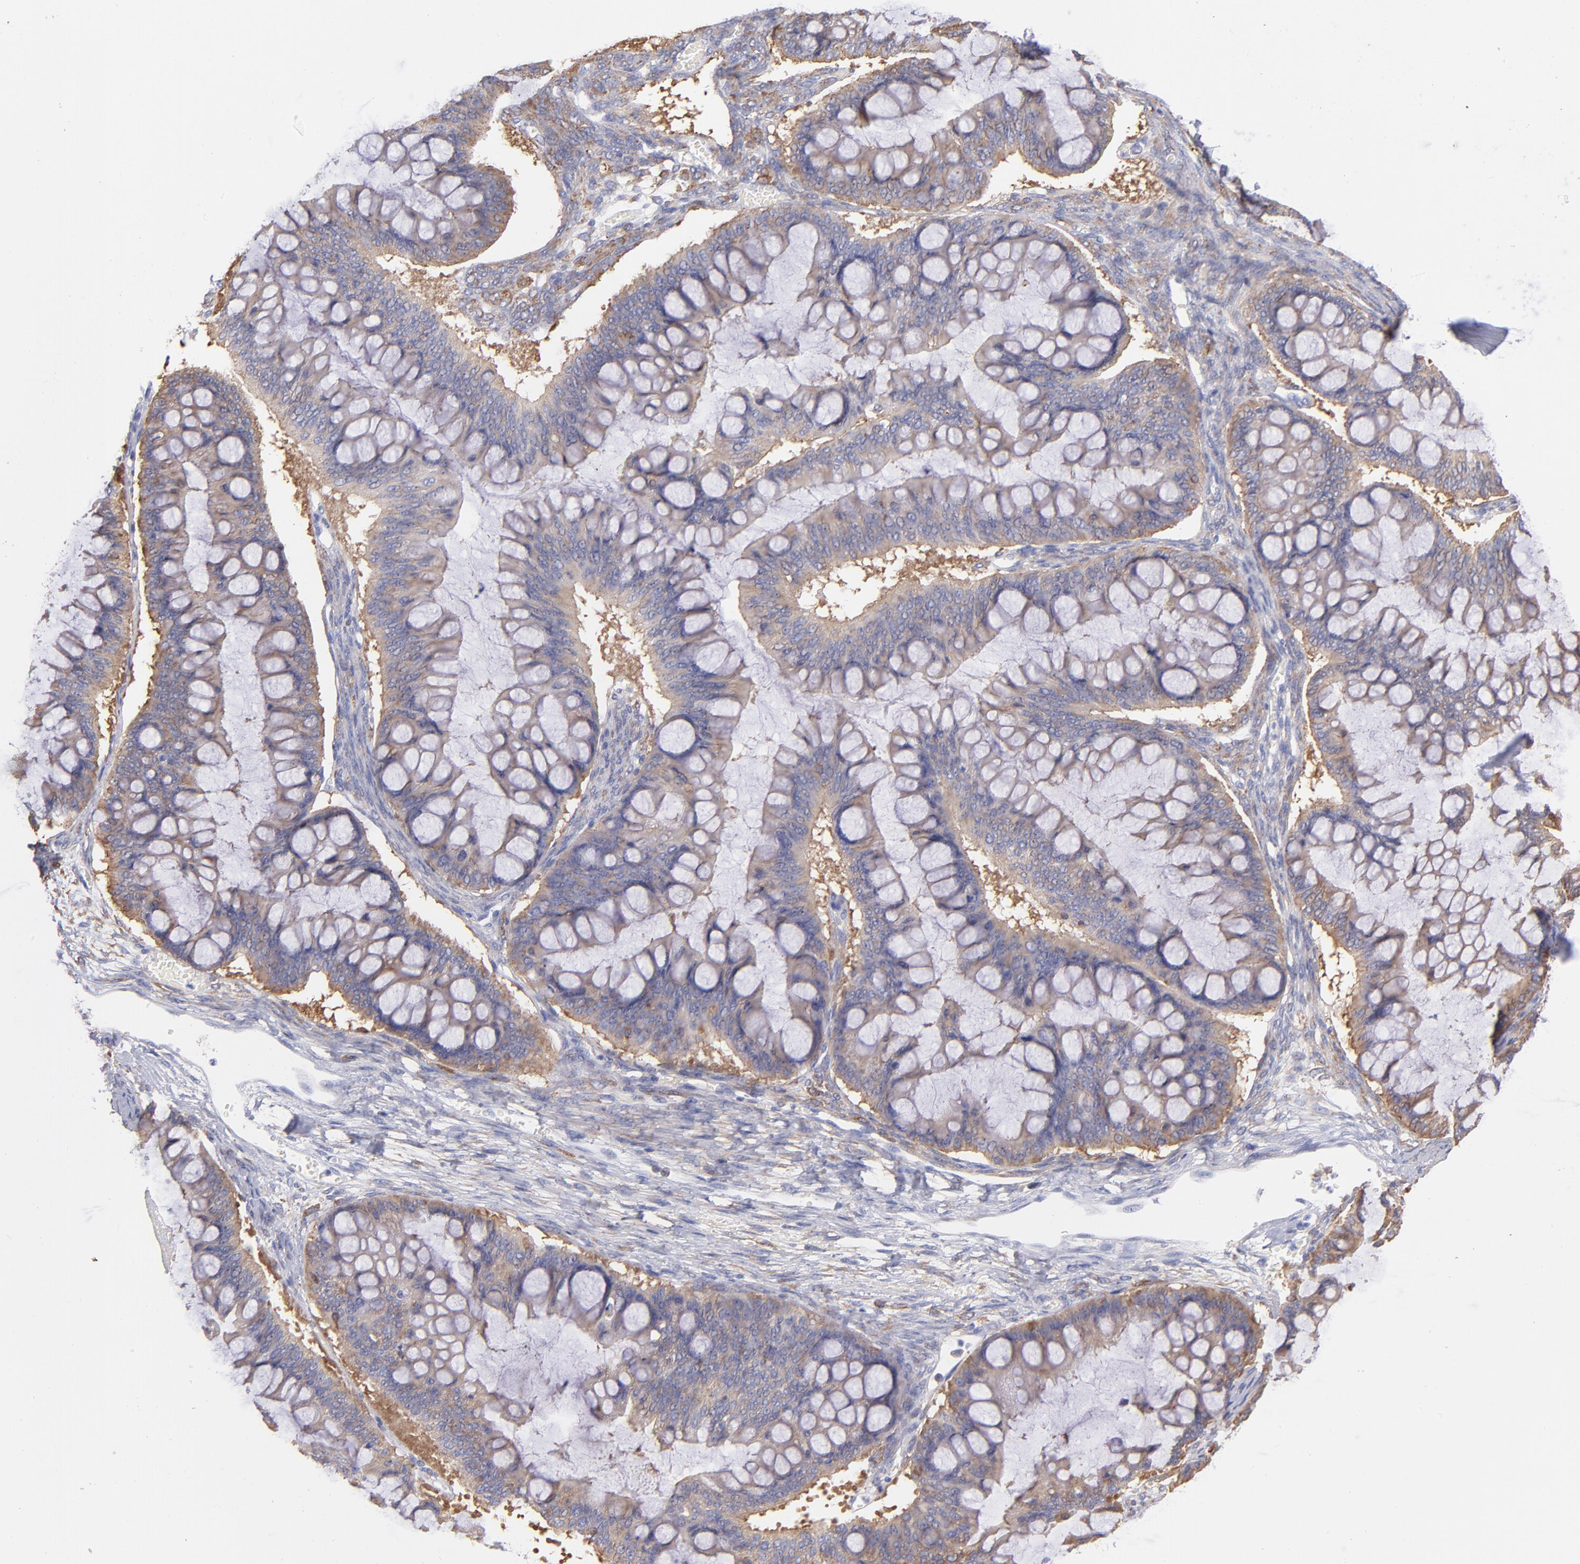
{"staining": {"intensity": "moderate", "quantity": ">75%", "location": "cytoplasmic/membranous"}, "tissue": "ovarian cancer", "cell_type": "Tumor cells", "image_type": "cancer", "snomed": [{"axis": "morphology", "description": "Cystadenocarcinoma, mucinous, NOS"}, {"axis": "topography", "description": "Ovary"}], "caption": "This is a micrograph of immunohistochemistry staining of mucinous cystadenocarcinoma (ovarian), which shows moderate expression in the cytoplasmic/membranous of tumor cells.", "gene": "PRKCA", "patient": {"sex": "female", "age": 73}}